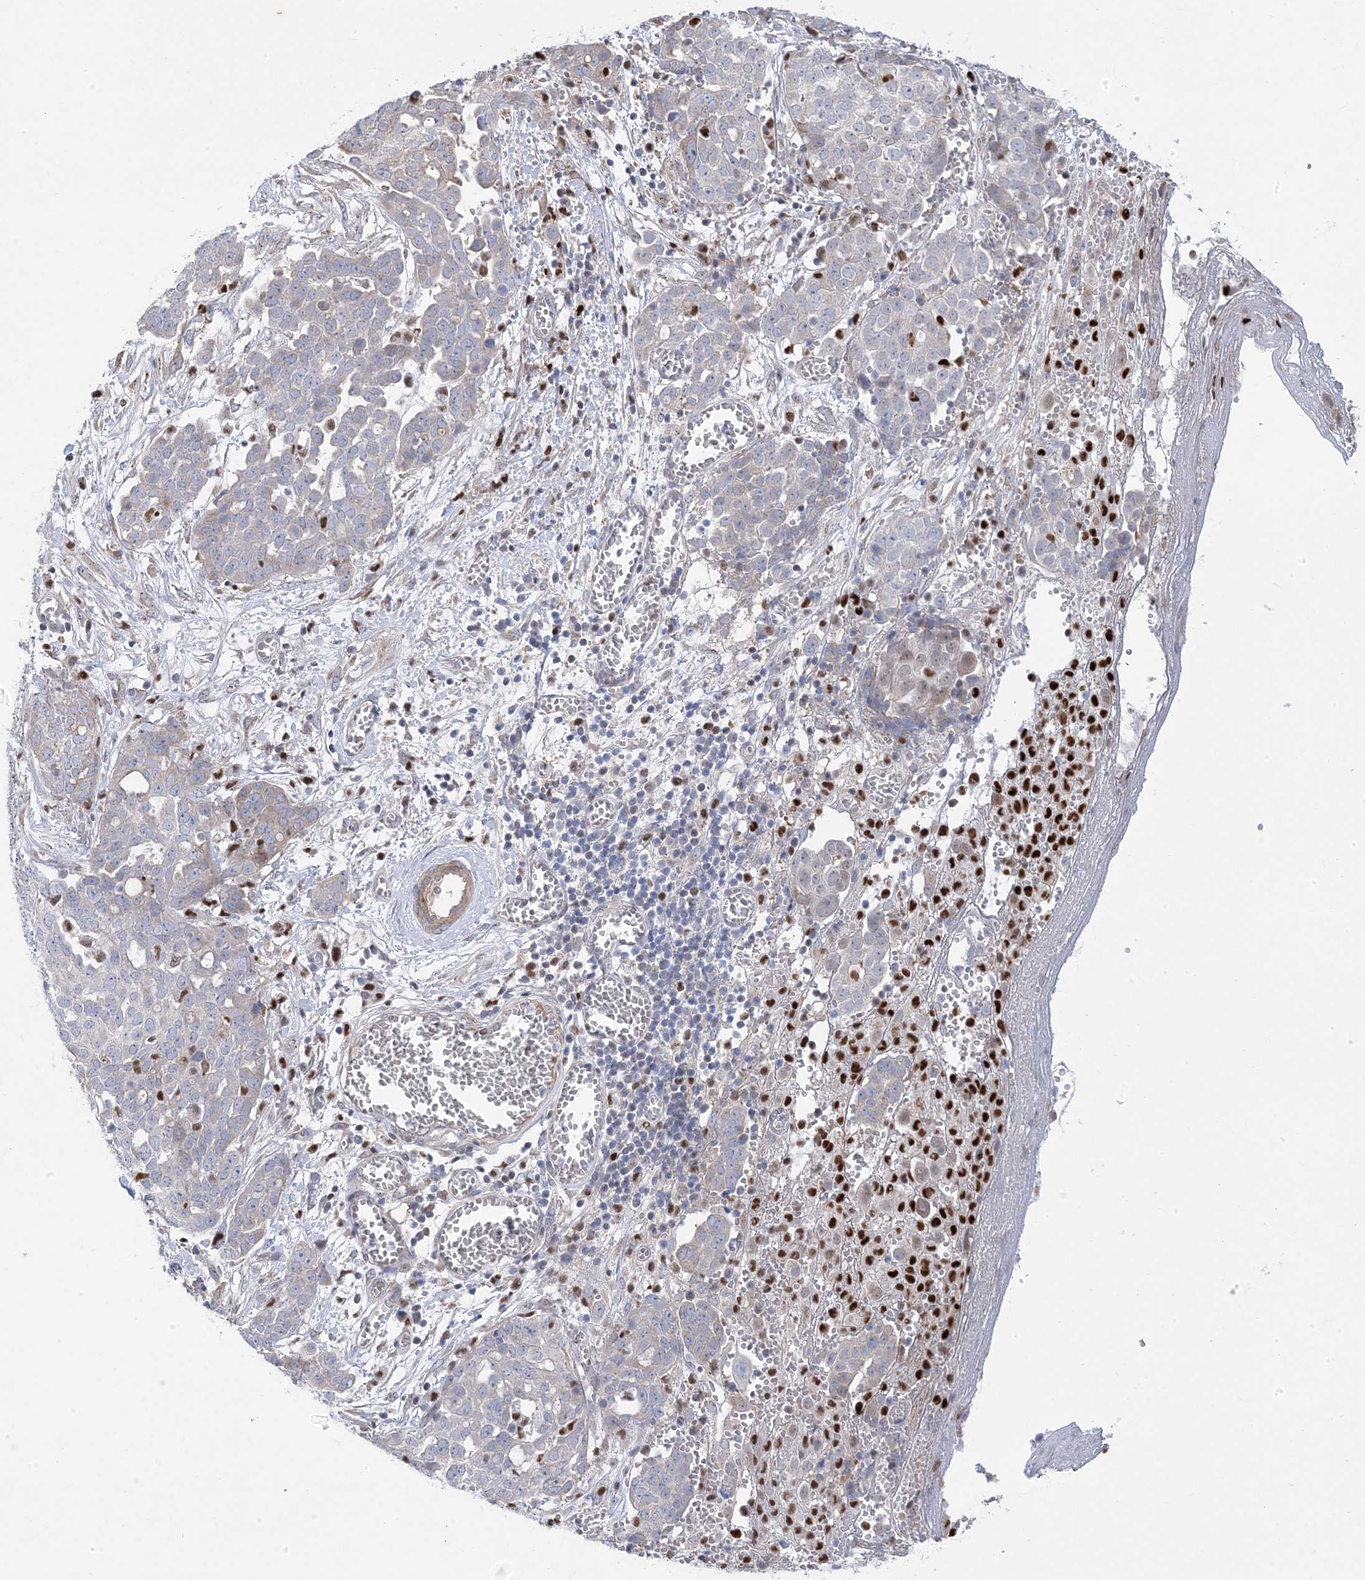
{"staining": {"intensity": "negative", "quantity": "none", "location": "none"}, "tissue": "ovarian cancer", "cell_type": "Tumor cells", "image_type": "cancer", "snomed": [{"axis": "morphology", "description": "Cystadenocarcinoma, serous, NOS"}, {"axis": "topography", "description": "Soft tissue"}, {"axis": "topography", "description": "Ovary"}], "caption": "Human ovarian cancer stained for a protein using IHC reveals no expression in tumor cells.", "gene": "GTPBP6", "patient": {"sex": "female", "age": 57}}